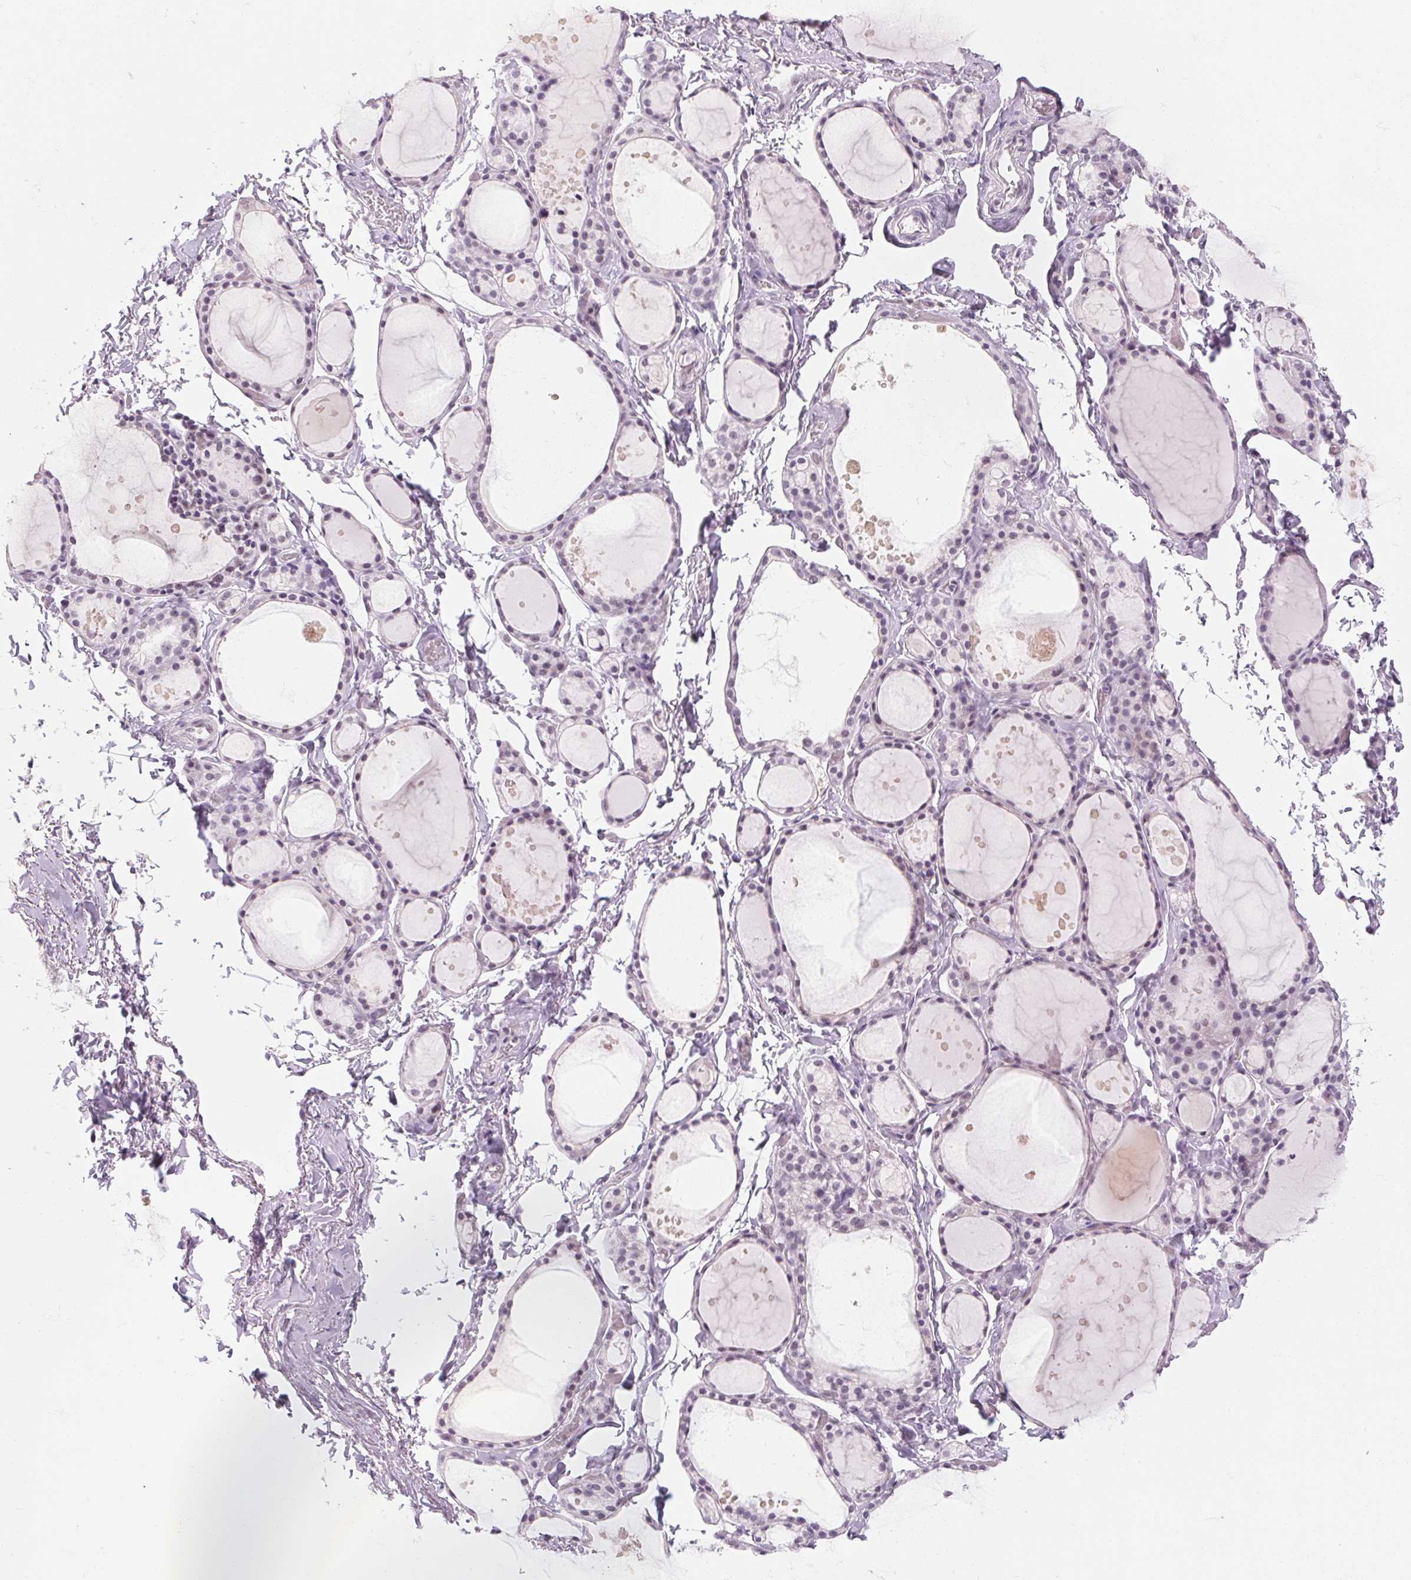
{"staining": {"intensity": "negative", "quantity": "none", "location": "none"}, "tissue": "thyroid gland", "cell_type": "Glandular cells", "image_type": "normal", "snomed": [{"axis": "morphology", "description": "Normal tissue, NOS"}, {"axis": "topography", "description": "Thyroid gland"}], "caption": "An image of human thyroid gland is negative for staining in glandular cells.", "gene": "ZIC4", "patient": {"sex": "male", "age": 68}}